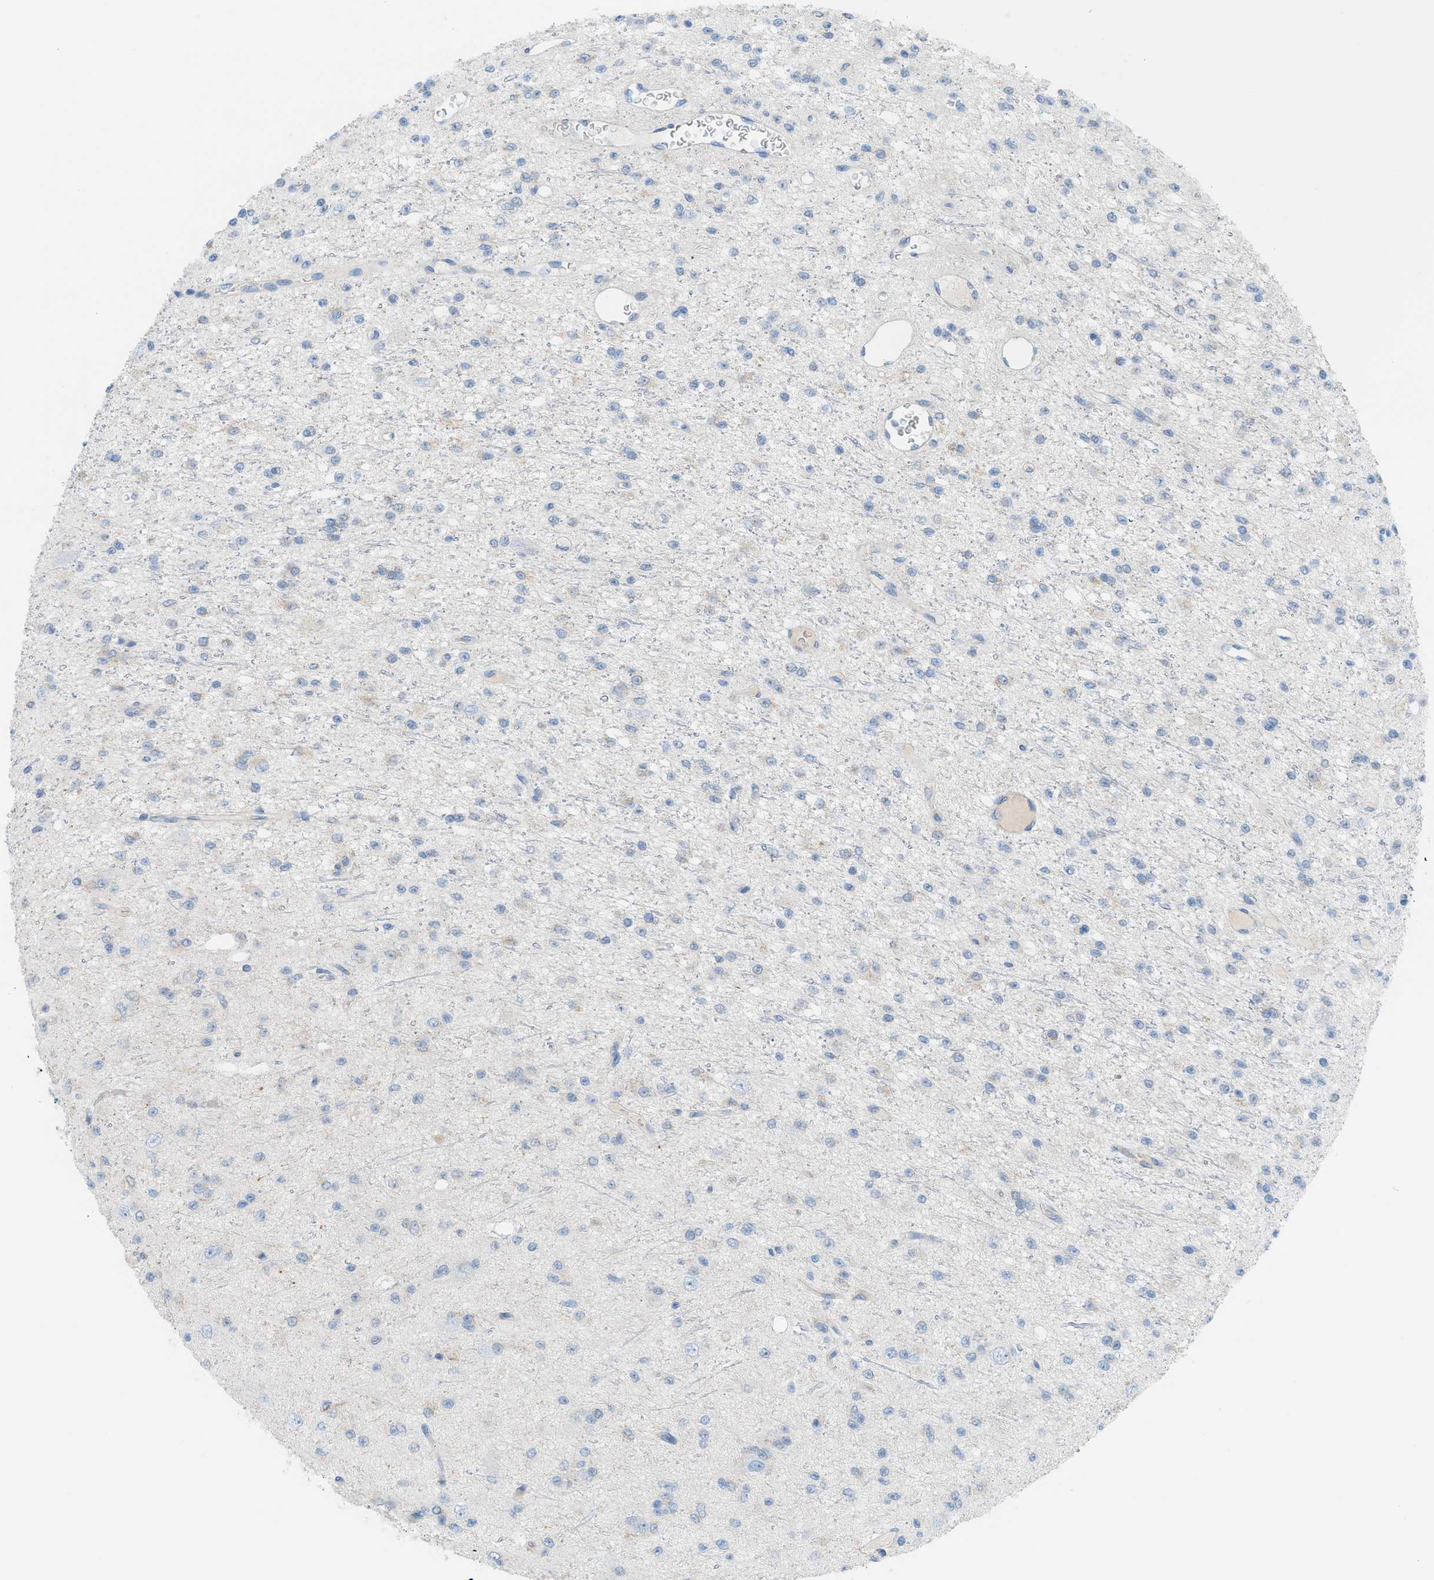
{"staining": {"intensity": "negative", "quantity": "none", "location": "none"}, "tissue": "glioma", "cell_type": "Tumor cells", "image_type": "cancer", "snomed": [{"axis": "morphology", "description": "Glioma, malignant, Low grade"}, {"axis": "topography", "description": "Brain"}], "caption": "Malignant glioma (low-grade) was stained to show a protein in brown. There is no significant staining in tumor cells.", "gene": "MYH11", "patient": {"sex": "male", "age": 38}}